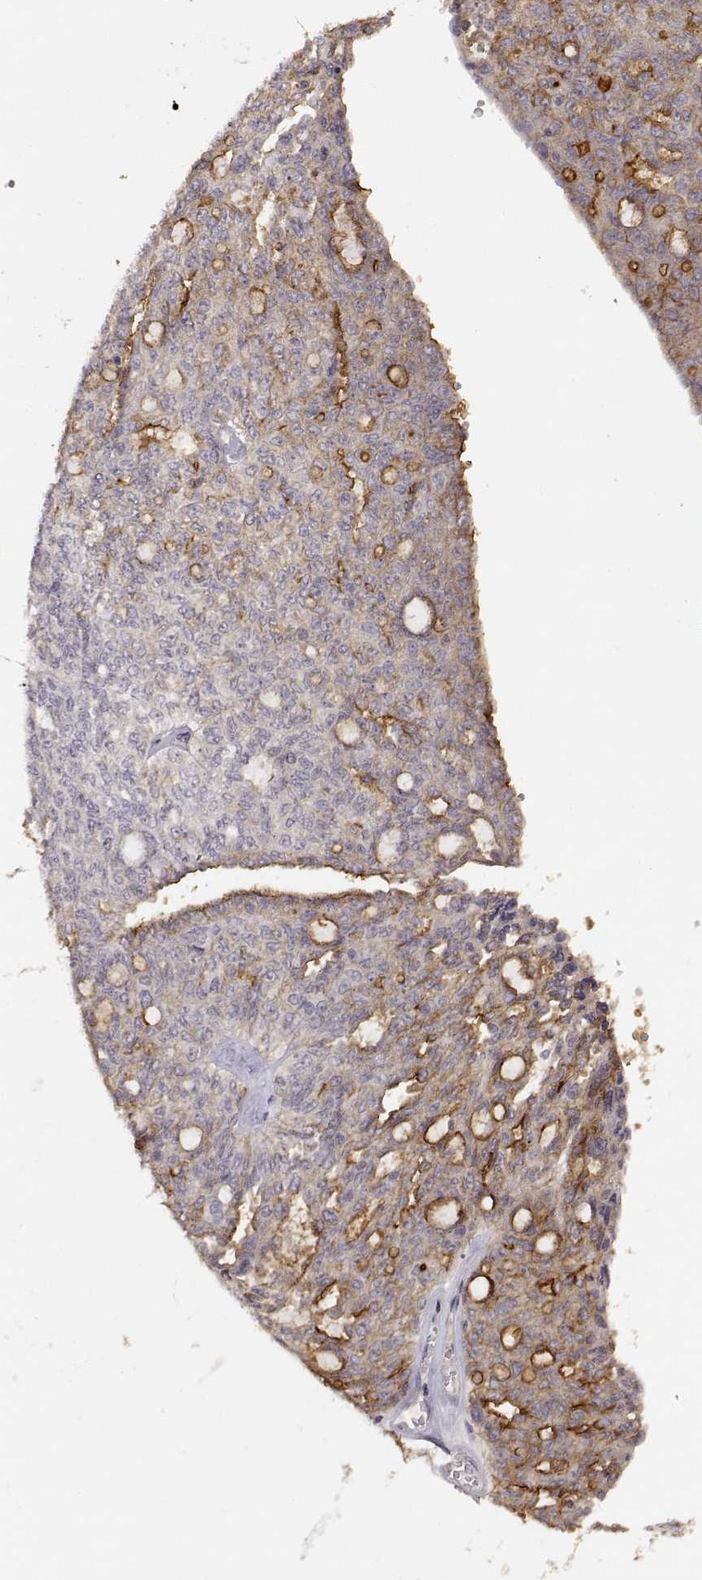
{"staining": {"intensity": "moderate", "quantity": "<25%", "location": "cytoplasmic/membranous"}, "tissue": "ovarian cancer", "cell_type": "Tumor cells", "image_type": "cancer", "snomed": [{"axis": "morphology", "description": "Cystadenocarcinoma, serous, NOS"}, {"axis": "topography", "description": "Ovary"}], "caption": "A low amount of moderate cytoplasmic/membranous positivity is appreciated in about <25% of tumor cells in serous cystadenocarcinoma (ovarian) tissue.", "gene": "IFITM1", "patient": {"sex": "female", "age": 71}}